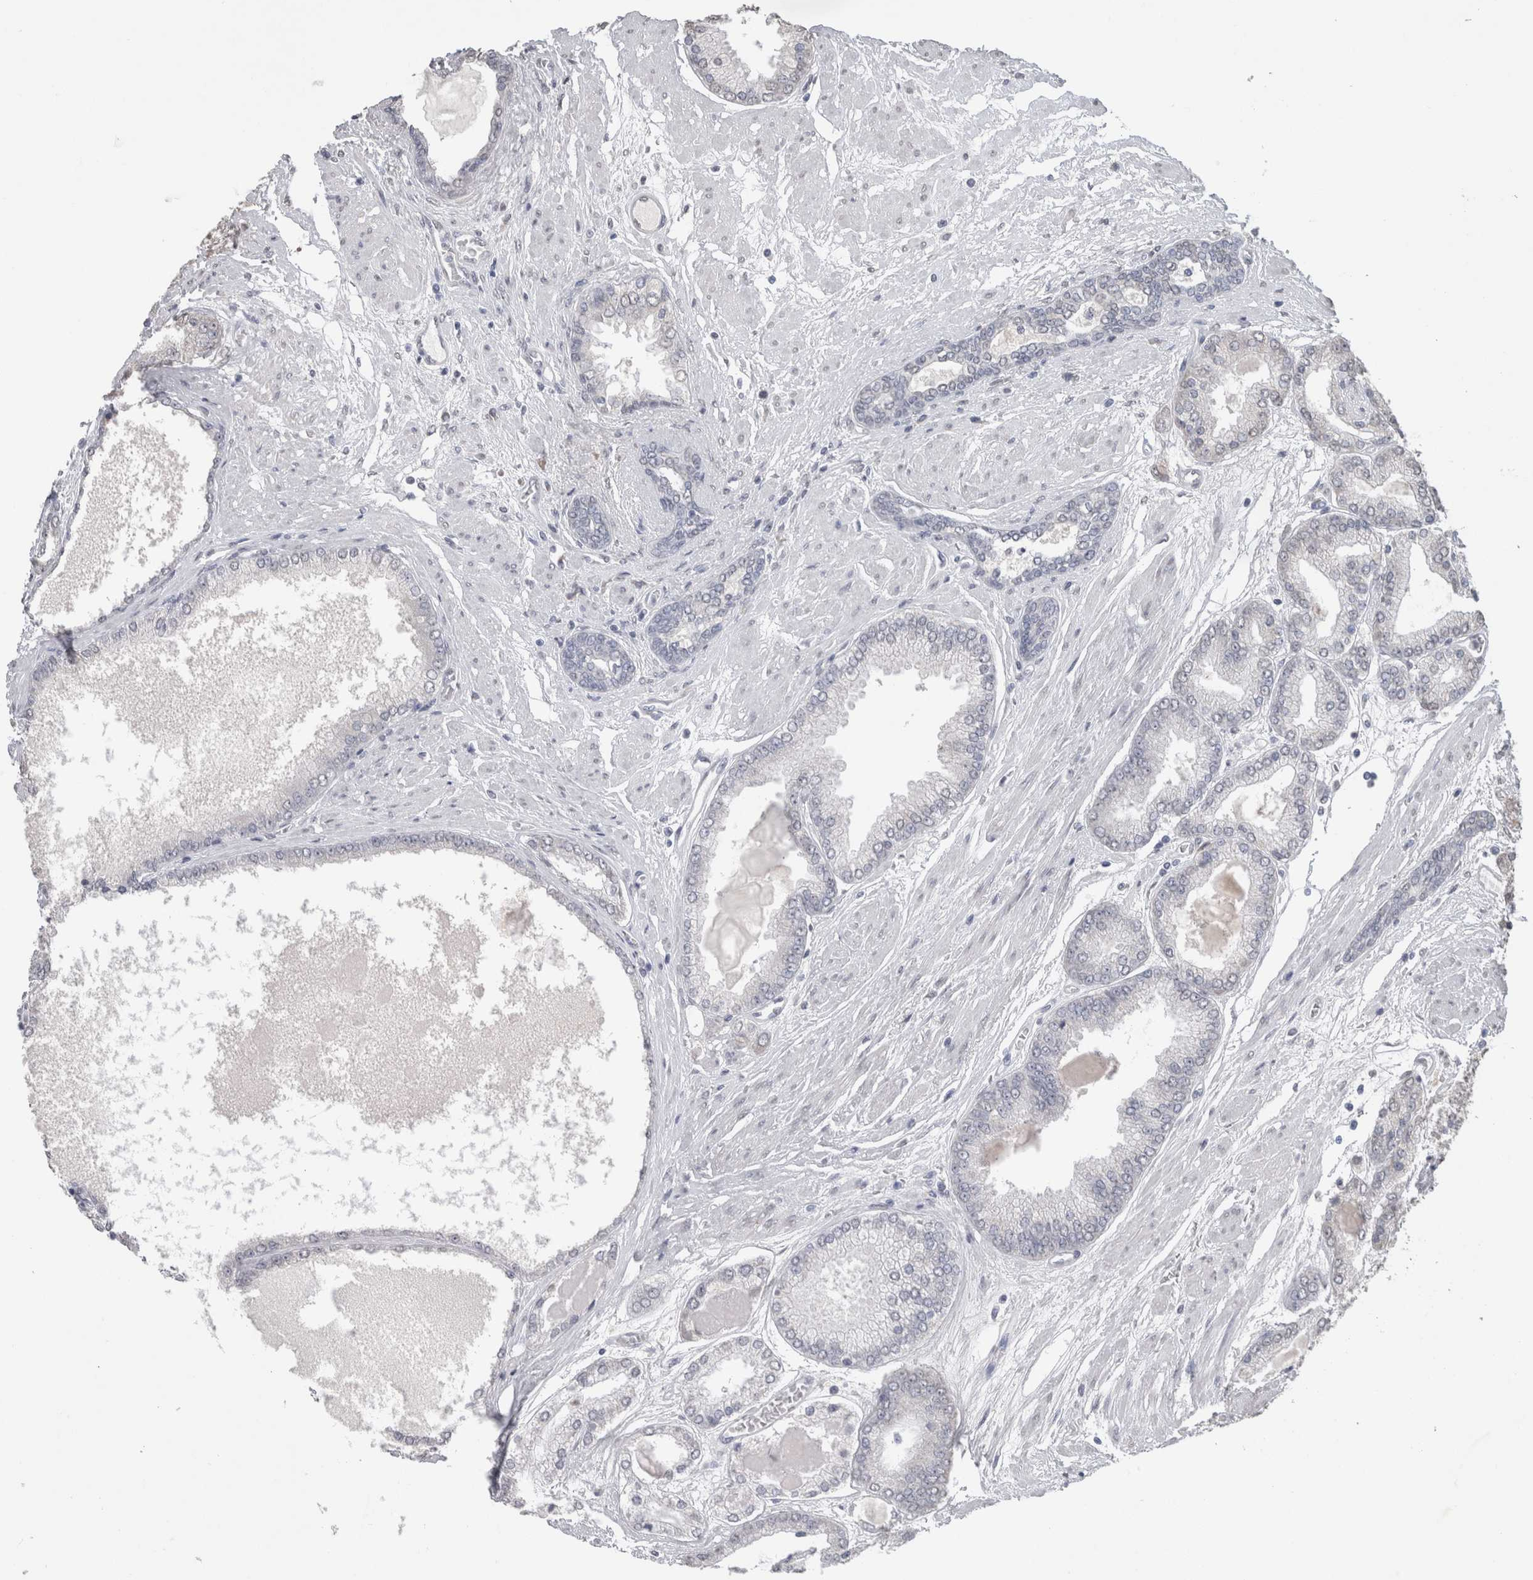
{"staining": {"intensity": "negative", "quantity": "none", "location": "none"}, "tissue": "prostate cancer", "cell_type": "Tumor cells", "image_type": "cancer", "snomed": [{"axis": "morphology", "description": "Adenocarcinoma, High grade"}, {"axis": "topography", "description": "Prostate"}], "caption": "The image displays no staining of tumor cells in prostate high-grade adenocarcinoma. (DAB immunohistochemistry (IHC), high magnification).", "gene": "NOMO1", "patient": {"sex": "male", "age": 59}}